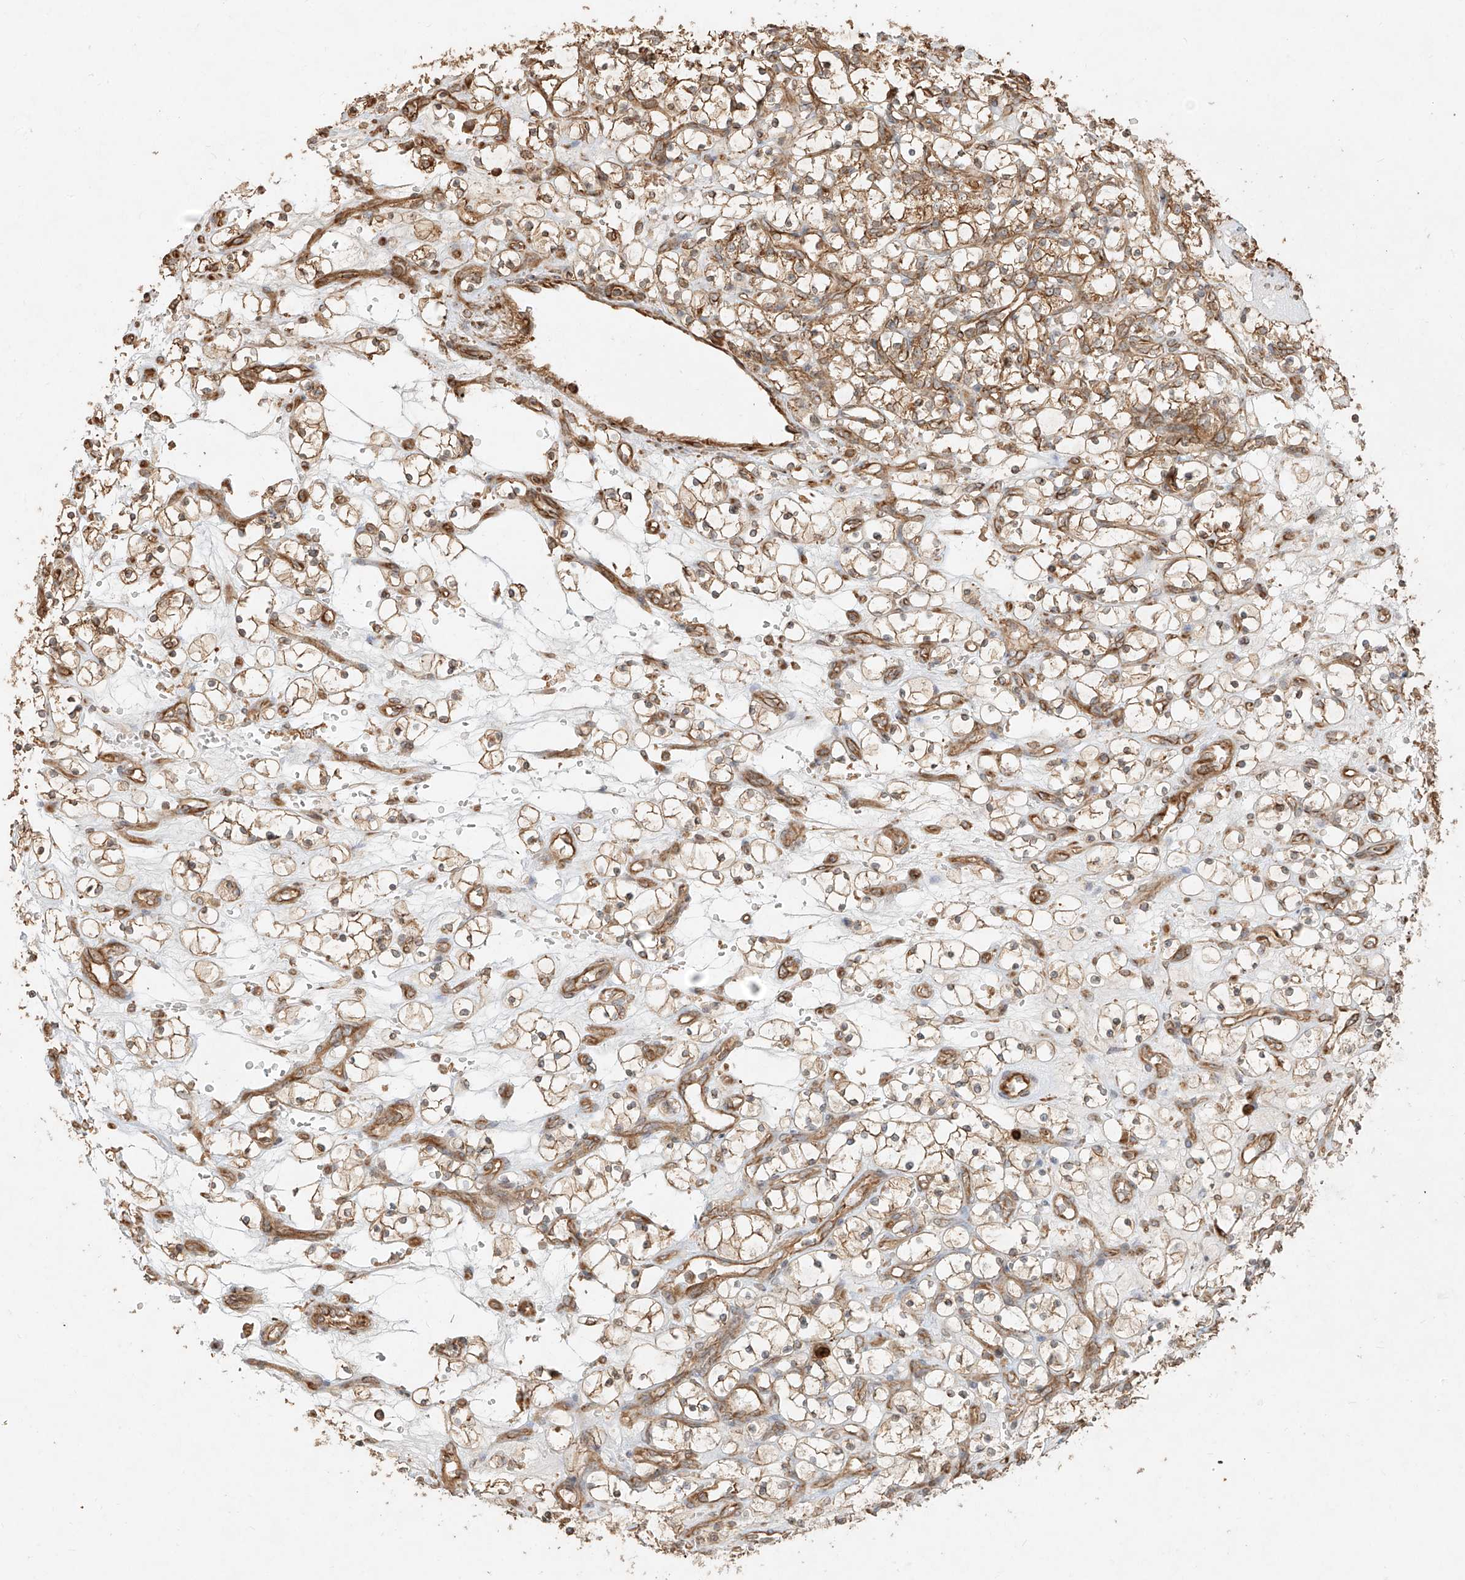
{"staining": {"intensity": "moderate", "quantity": ">75%", "location": "cytoplasmic/membranous"}, "tissue": "renal cancer", "cell_type": "Tumor cells", "image_type": "cancer", "snomed": [{"axis": "morphology", "description": "Adenocarcinoma, NOS"}, {"axis": "topography", "description": "Kidney"}], "caption": "An image of renal cancer stained for a protein reveals moderate cytoplasmic/membranous brown staining in tumor cells.", "gene": "EFNB1", "patient": {"sex": "female", "age": 69}}